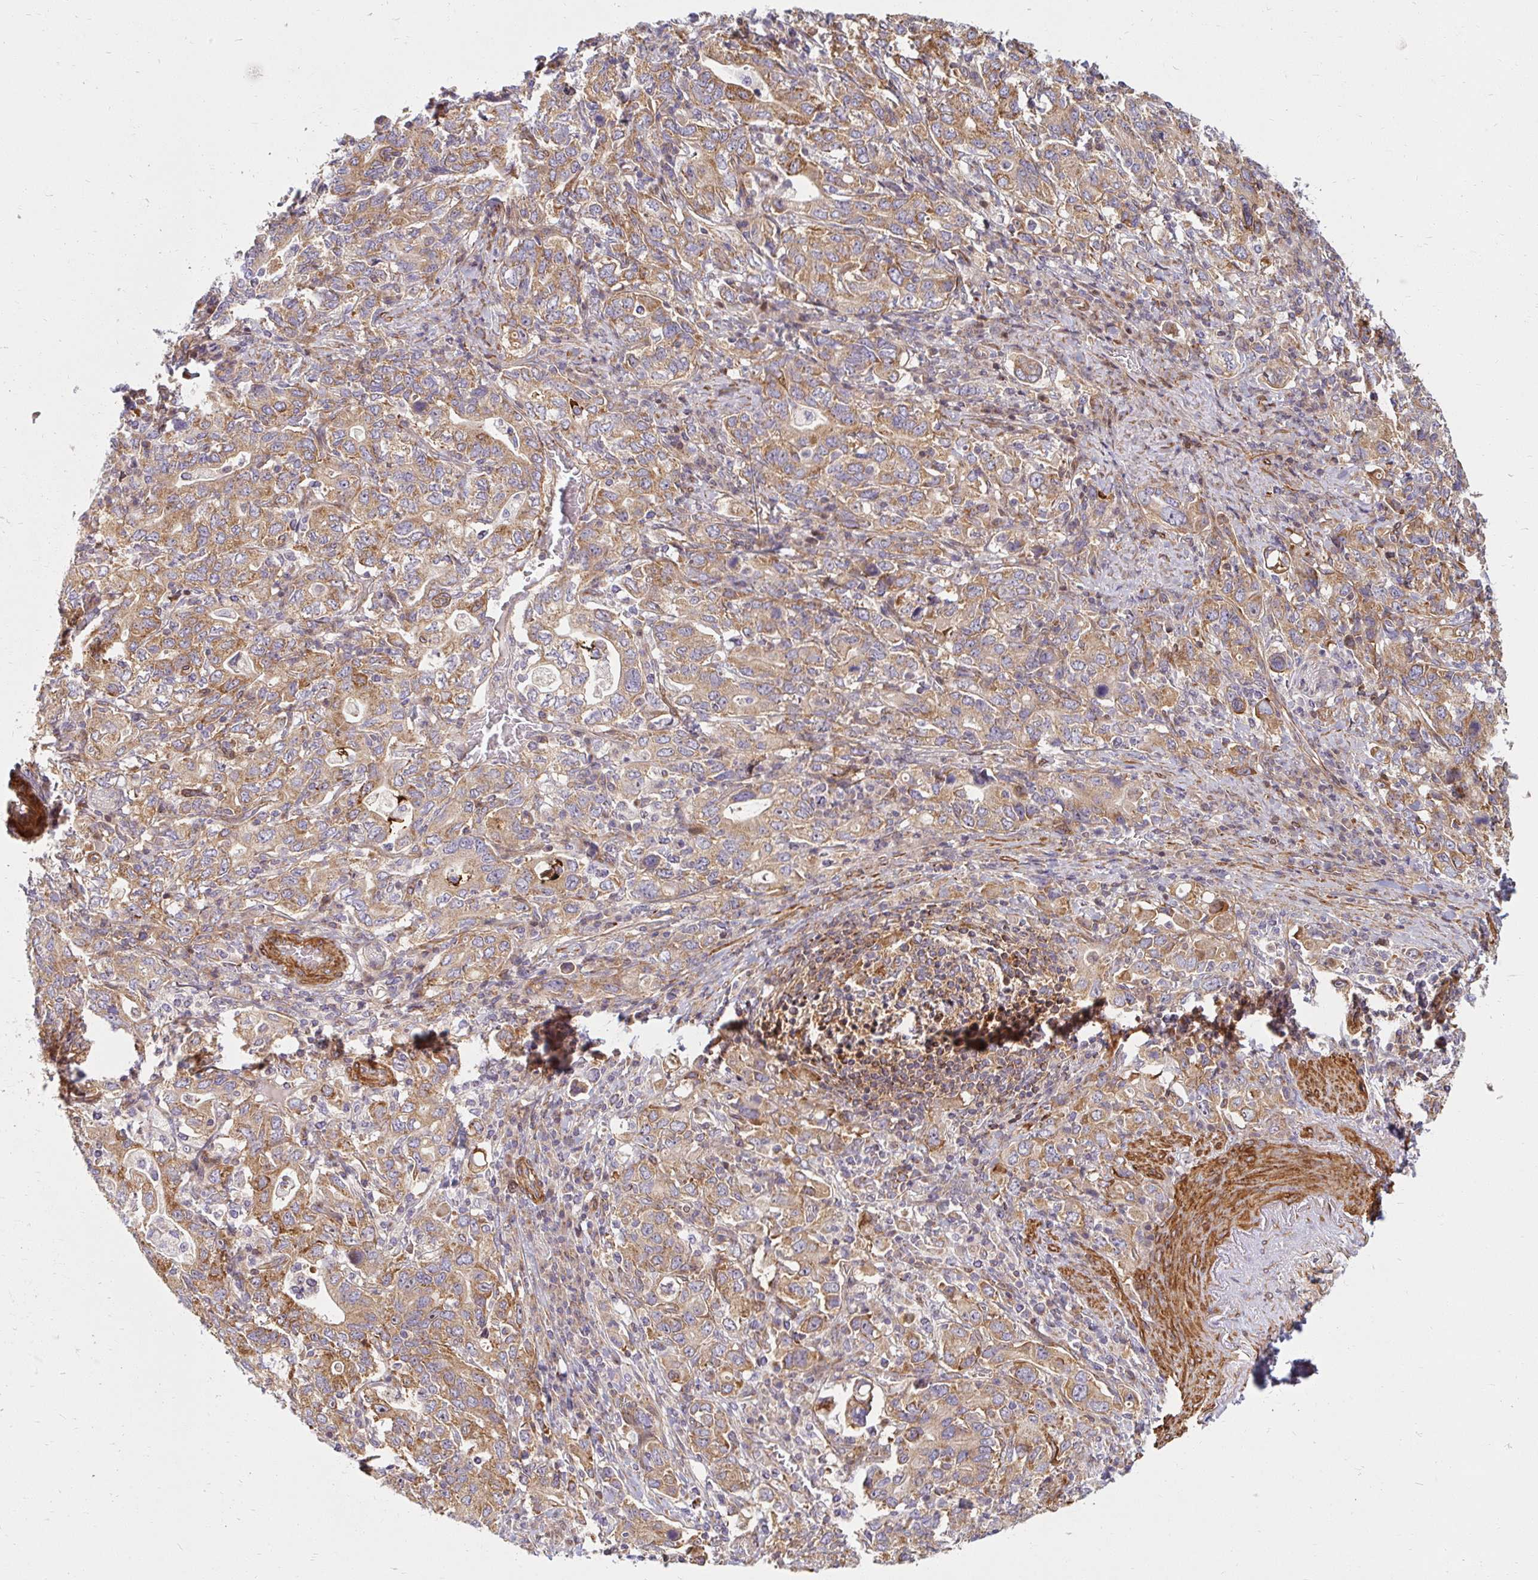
{"staining": {"intensity": "moderate", "quantity": ">75%", "location": "cytoplasmic/membranous"}, "tissue": "stomach cancer", "cell_type": "Tumor cells", "image_type": "cancer", "snomed": [{"axis": "morphology", "description": "Adenocarcinoma, NOS"}, {"axis": "topography", "description": "Stomach, upper"}, {"axis": "topography", "description": "Stomach"}], "caption": "IHC micrograph of stomach cancer stained for a protein (brown), which reveals medium levels of moderate cytoplasmic/membranous positivity in approximately >75% of tumor cells.", "gene": "BTF3", "patient": {"sex": "male", "age": 62}}